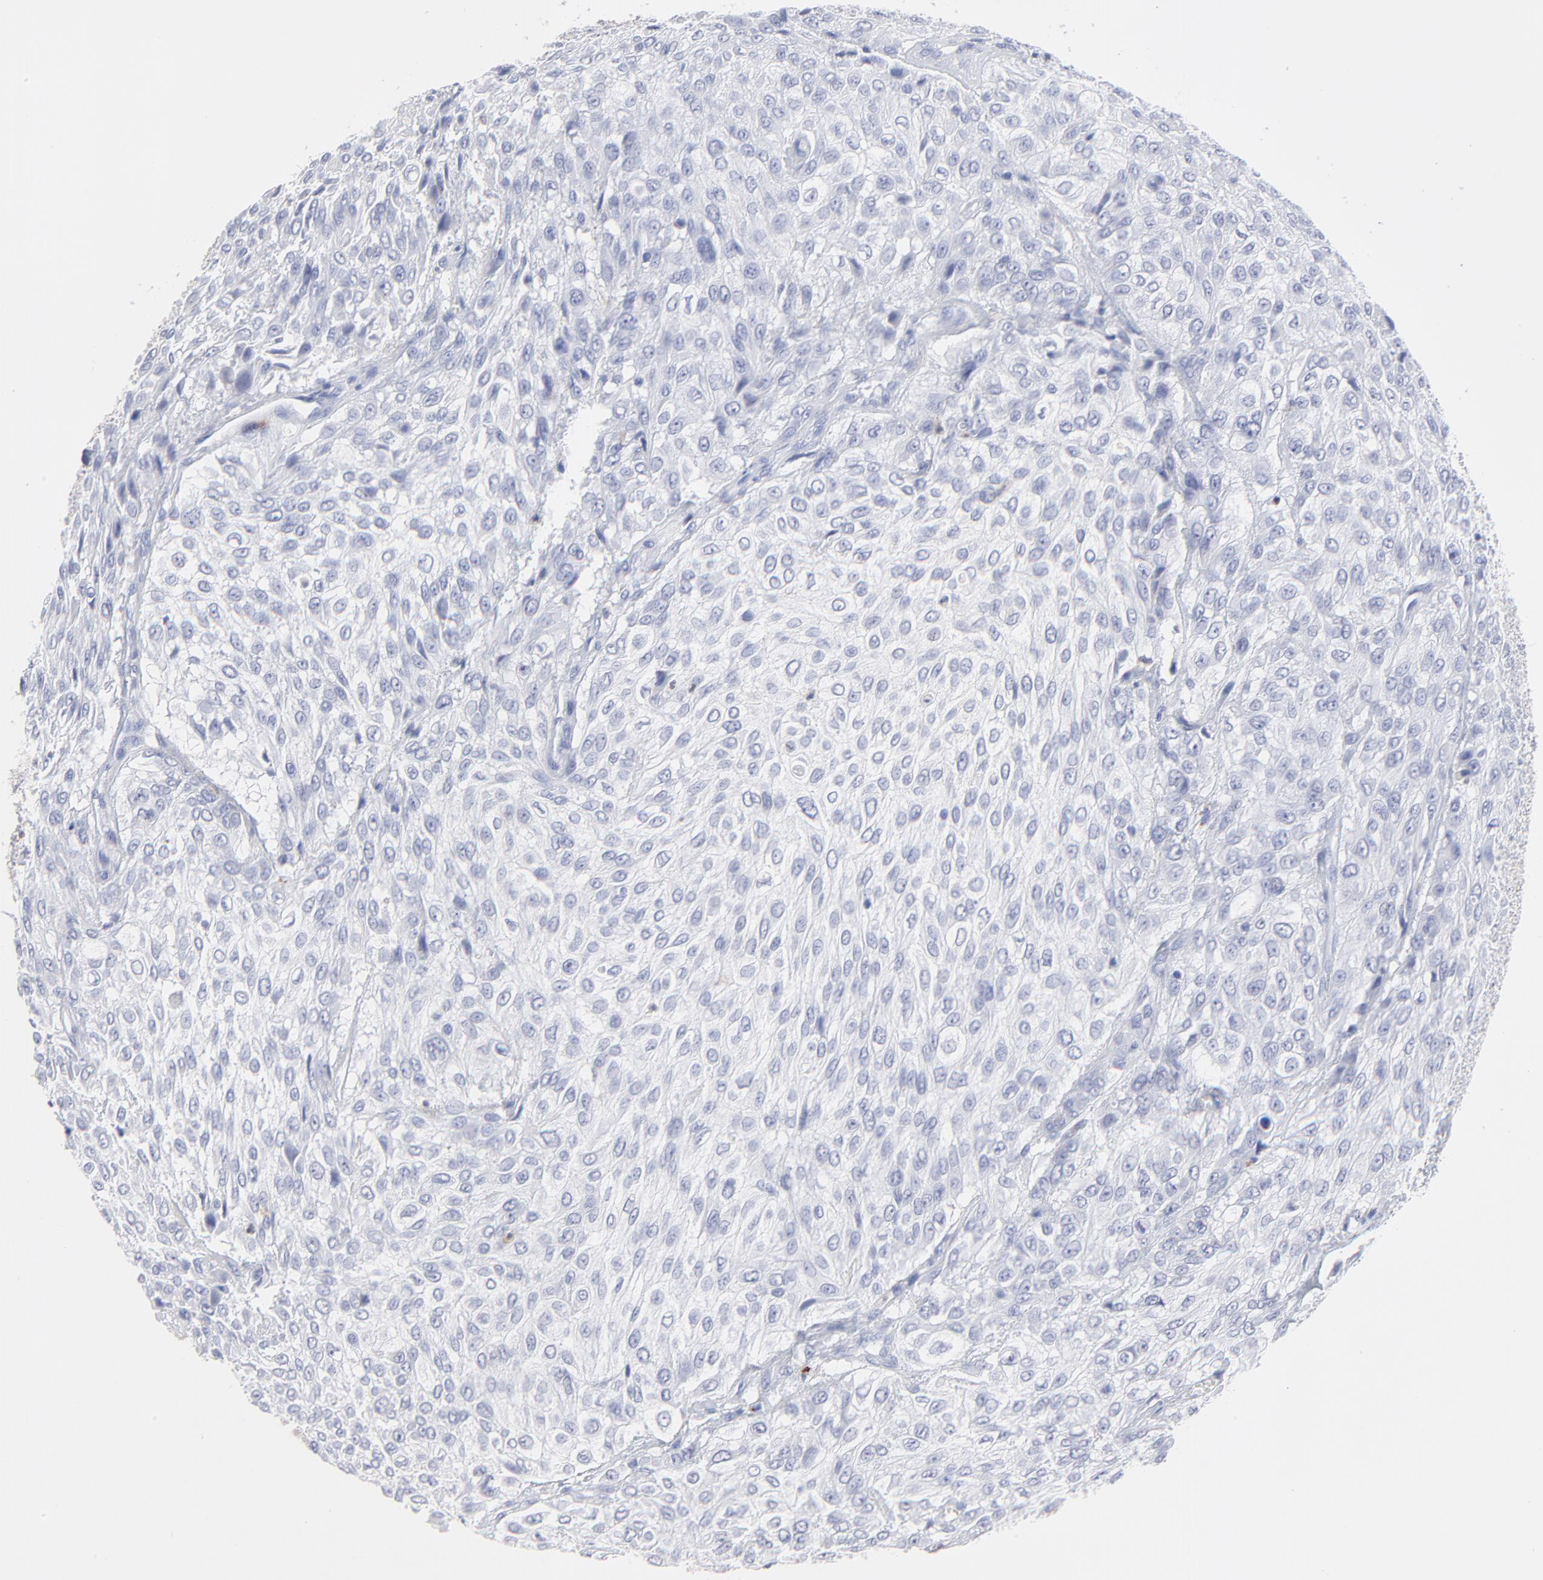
{"staining": {"intensity": "negative", "quantity": "none", "location": "none"}, "tissue": "urothelial cancer", "cell_type": "Tumor cells", "image_type": "cancer", "snomed": [{"axis": "morphology", "description": "Urothelial carcinoma, High grade"}, {"axis": "topography", "description": "Urinary bladder"}], "caption": "Tumor cells are negative for brown protein staining in high-grade urothelial carcinoma.", "gene": "SMARCA1", "patient": {"sex": "male", "age": 57}}